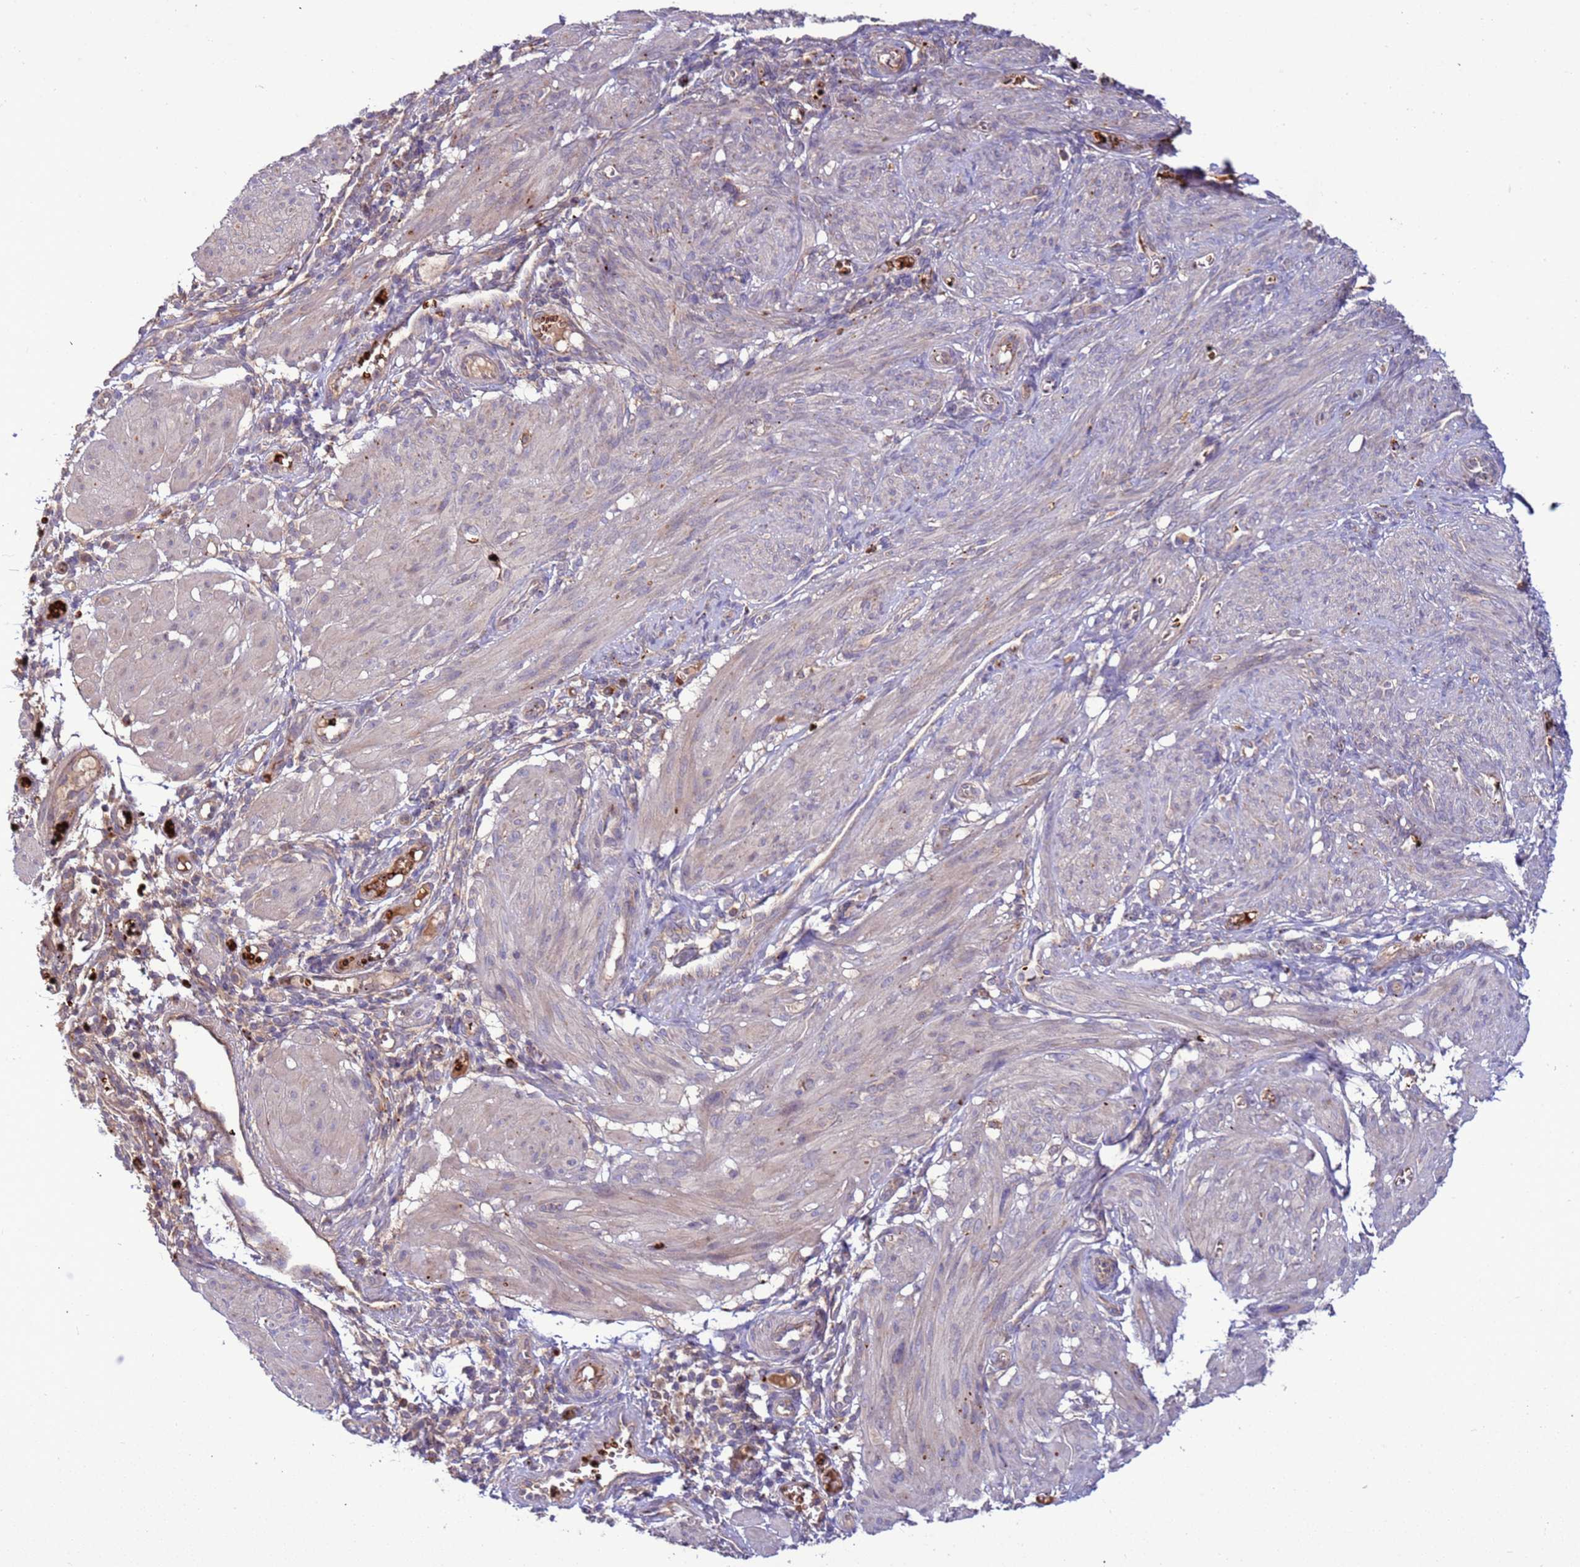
{"staining": {"intensity": "weak", "quantity": "25%-75%", "location": "cytoplasmic/membranous"}, "tissue": "smooth muscle", "cell_type": "Smooth muscle cells", "image_type": "normal", "snomed": [{"axis": "morphology", "description": "Normal tissue, NOS"}, {"axis": "topography", "description": "Smooth muscle"}], "caption": "Immunohistochemical staining of unremarkable smooth muscle exhibits weak cytoplasmic/membranous protein positivity in about 25%-75% of smooth muscle cells. (Stains: DAB in brown, nuclei in blue, Microscopy: brightfield microscopy at high magnification).", "gene": "VPS36", "patient": {"sex": "female", "age": 39}}